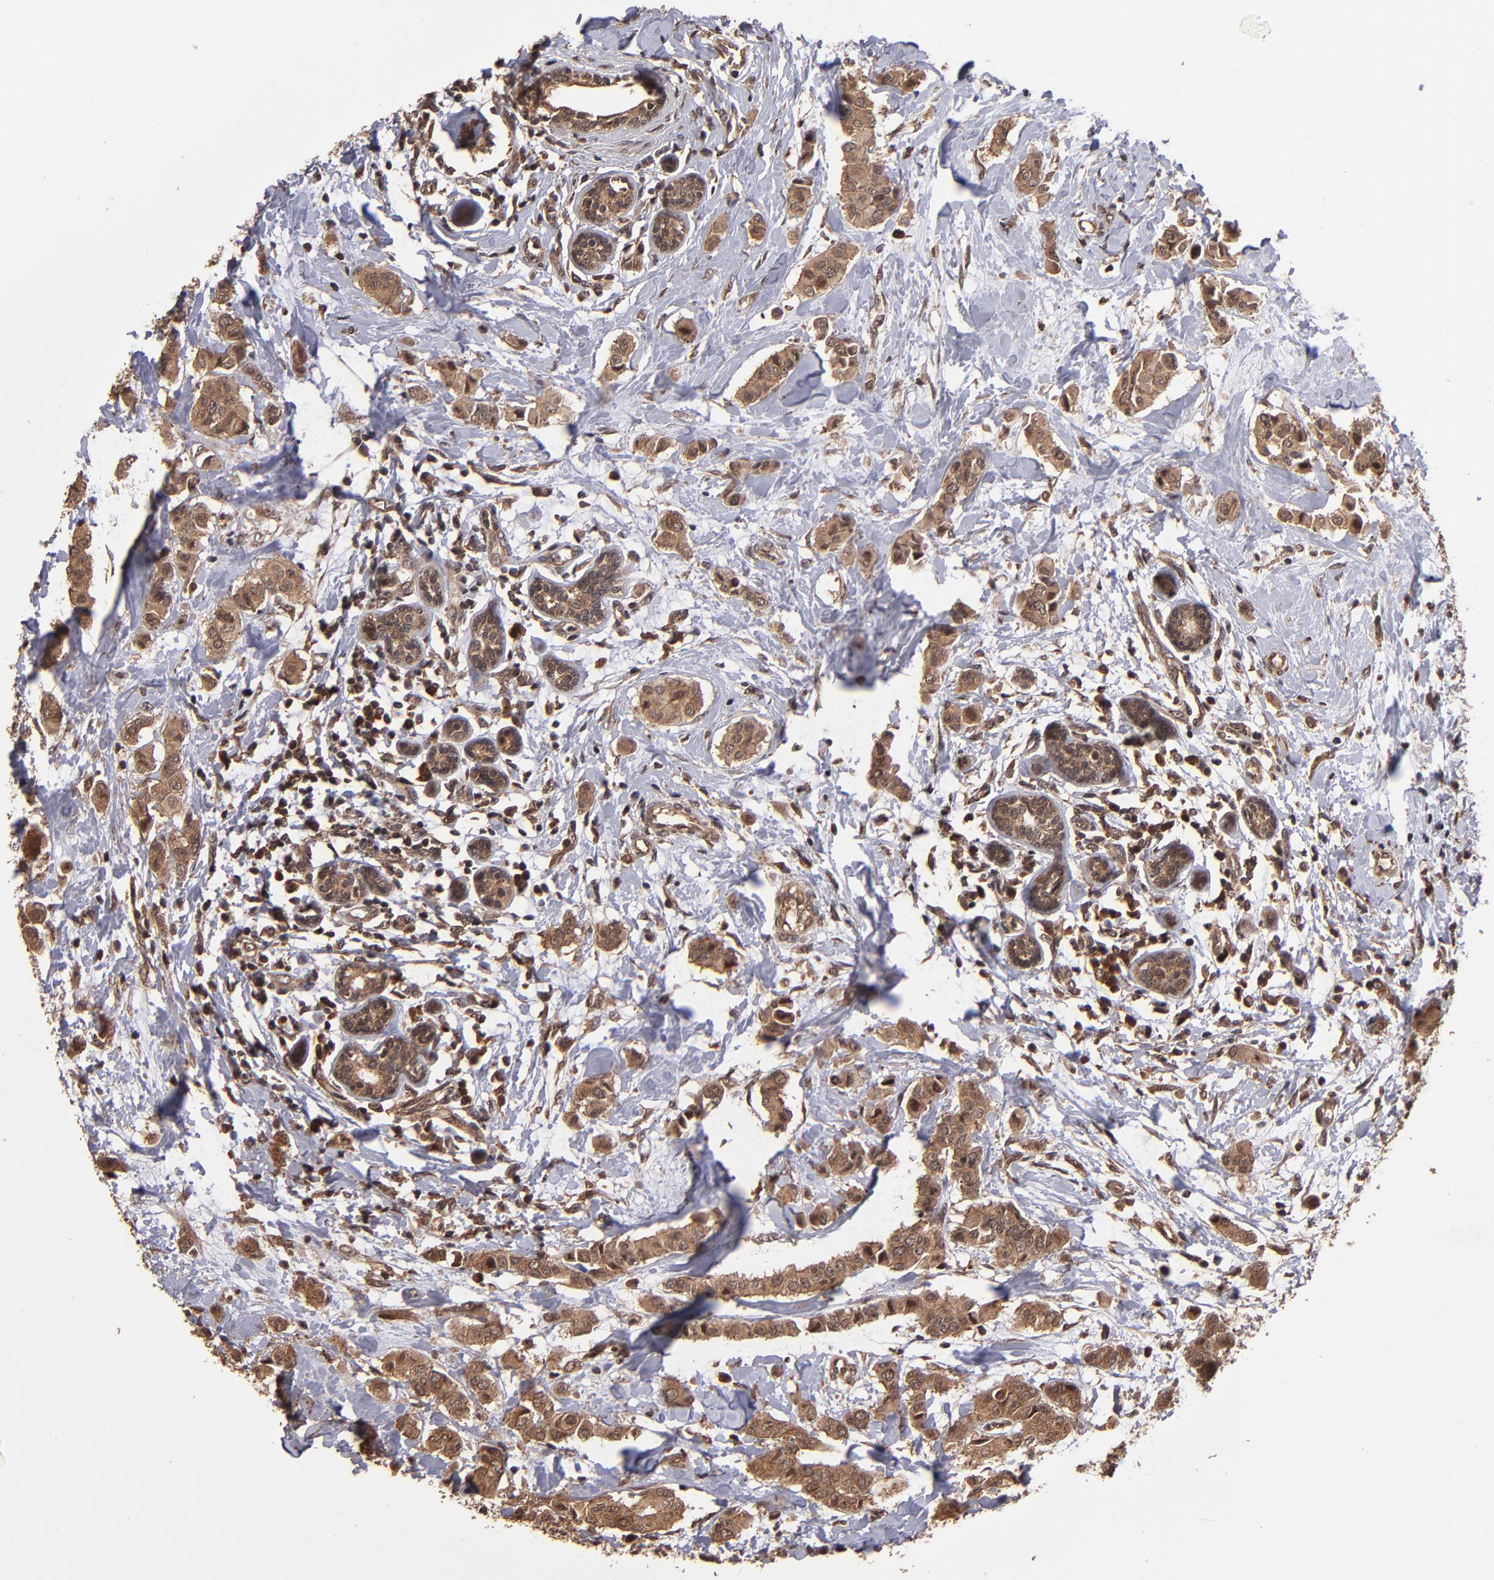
{"staining": {"intensity": "moderate", "quantity": ">75%", "location": "cytoplasmic/membranous"}, "tissue": "breast cancer", "cell_type": "Tumor cells", "image_type": "cancer", "snomed": [{"axis": "morphology", "description": "Duct carcinoma"}, {"axis": "topography", "description": "Breast"}], "caption": "Intraductal carcinoma (breast) stained for a protein (brown) displays moderate cytoplasmic/membranous positive positivity in approximately >75% of tumor cells.", "gene": "NFE2L2", "patient": {"sex": "female", "age": 40}}